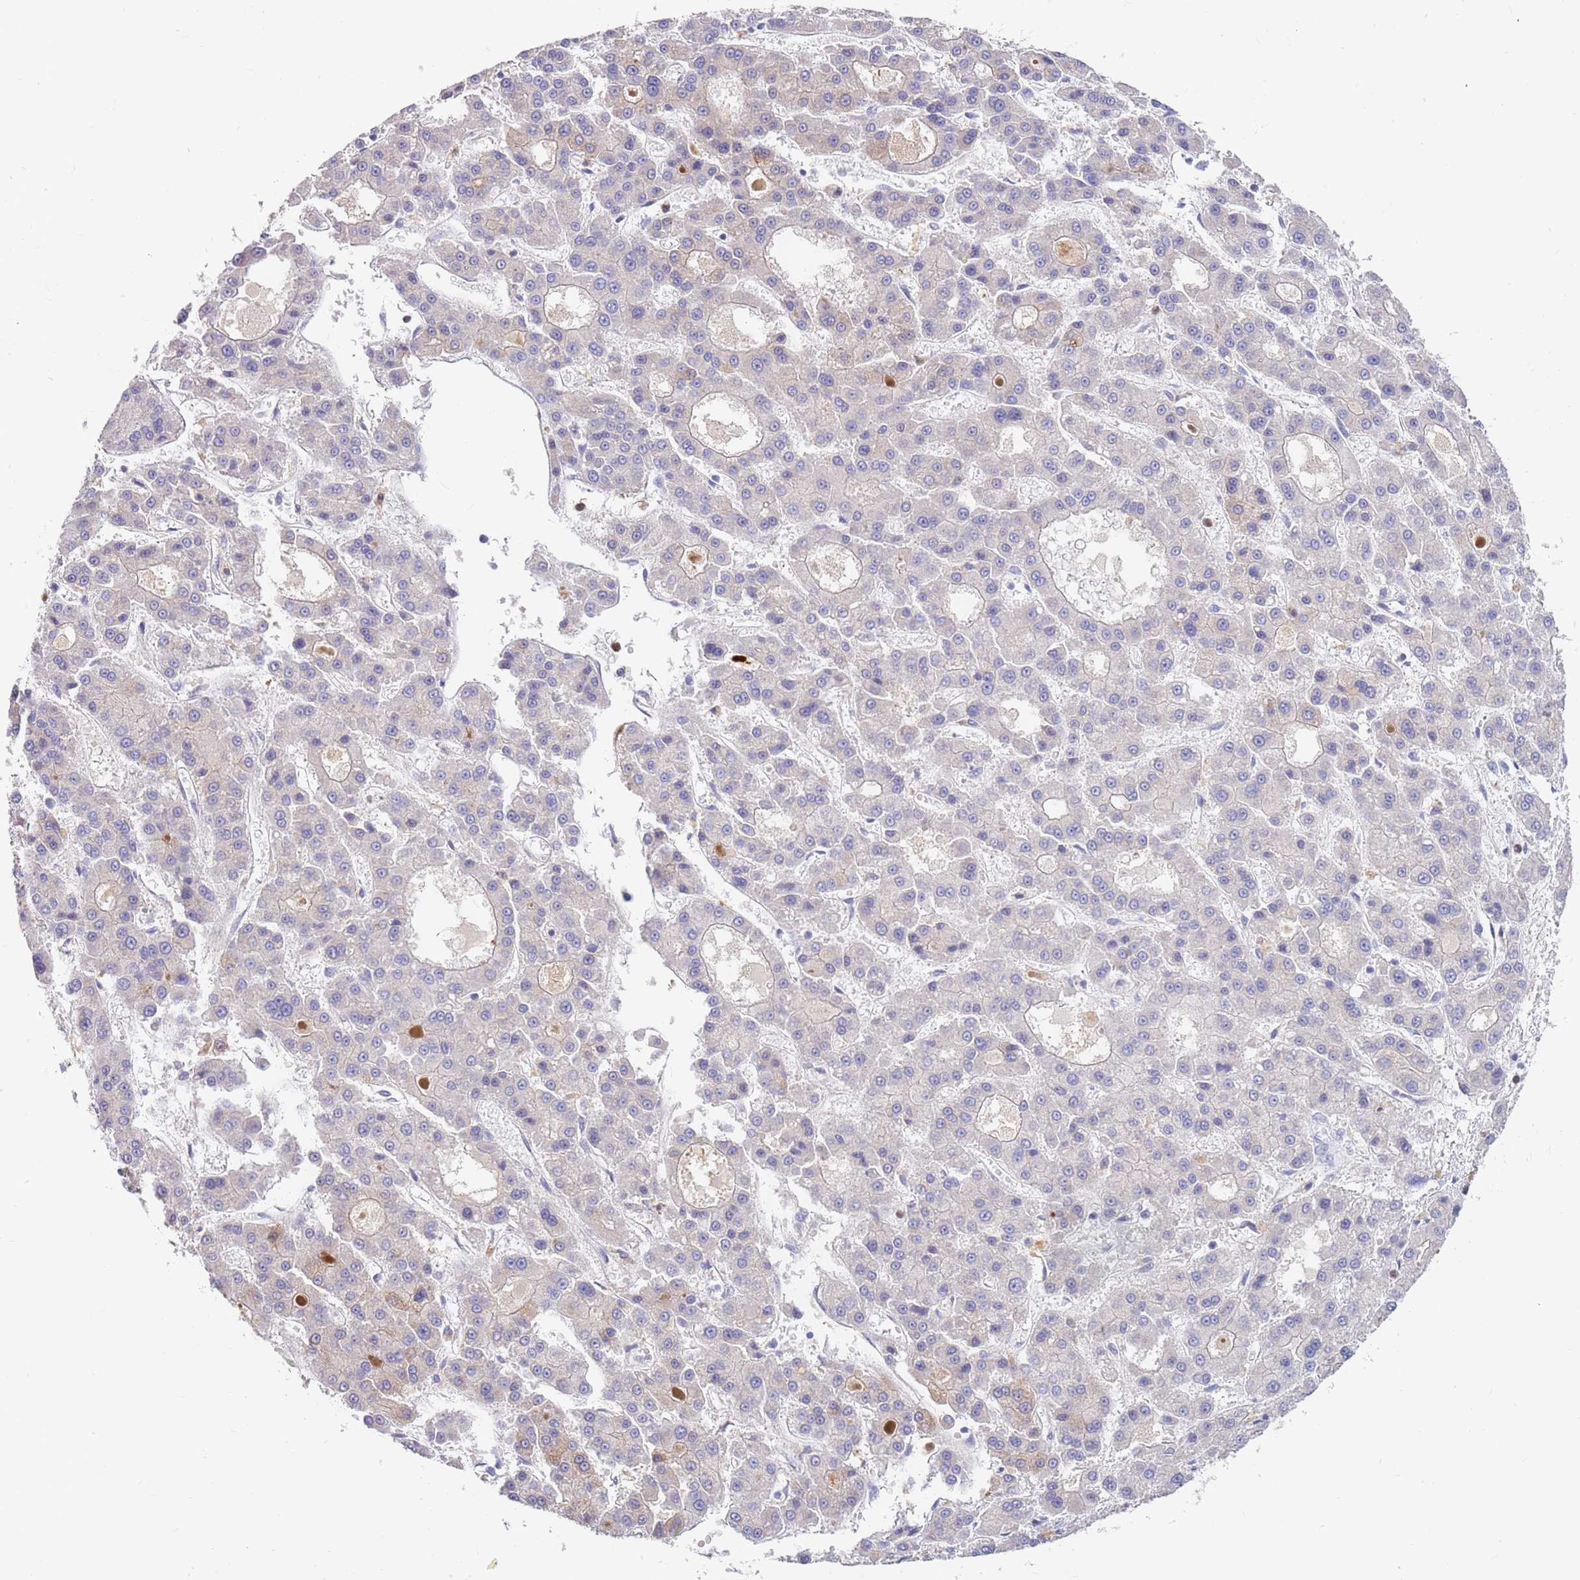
{"staining": {"intensity": "negative", "quantity": "none", "location": "none"}, "tissue": "liver cancer", "cell_type": "Tumor cells", "image_type": "cancer", "snomed": [{"axis": "morphology", "description": "Carcinoma, Hepatocellular, NOS"}, {"axis": "topography", "description": "Liver"}], "caption": "This image is of hepatocellular carcinoma (liver) stained with immunohistochemistry (IHC) to label a protein in brown with the nuclei are counter-stained blue. There is no expression in tumor cells.", "gene": "BORCS5", "patient": {"sex": "male", "age": 70}}